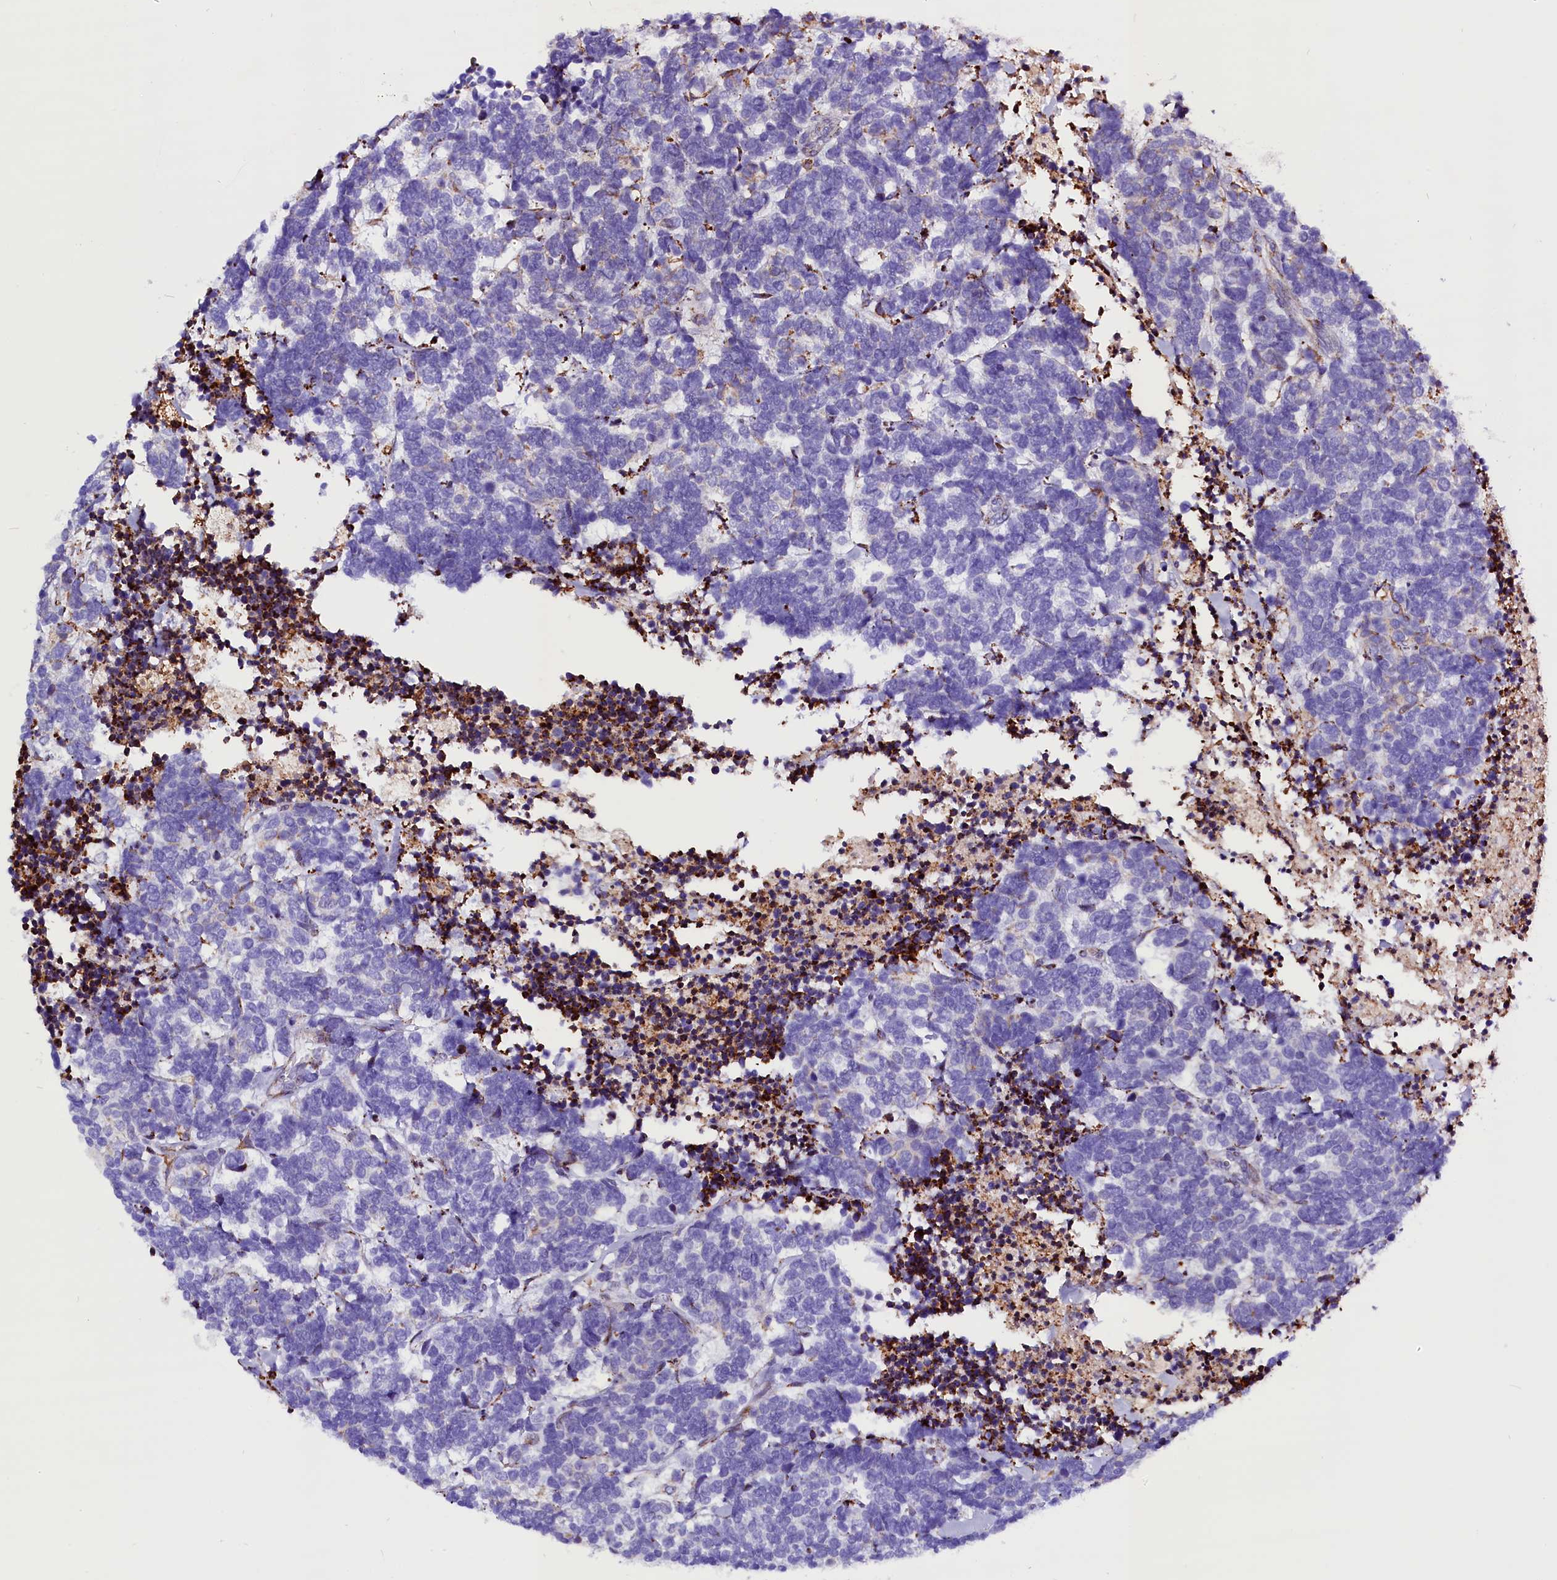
{"staining": {"intensity": "negative", "quantity": "none", "location": "none"}, "tissue": "carcinoid", "cell_type": "Tumor cells", "image_type": "cancer", "snomed": [{"axis": "morphology", "description": "Carcinoma, NOS"}, {"axis": "morphology", "description": "Carcinoid, malignant, NOS"}, {"axis": "topography", "description": "Urinary bladder"}], "caption": "The micrograph displays no significant positivity in tumor cells of carcinoma.", "gene": "CMTR2", "patient": {"sex": "male", "age": 57}}